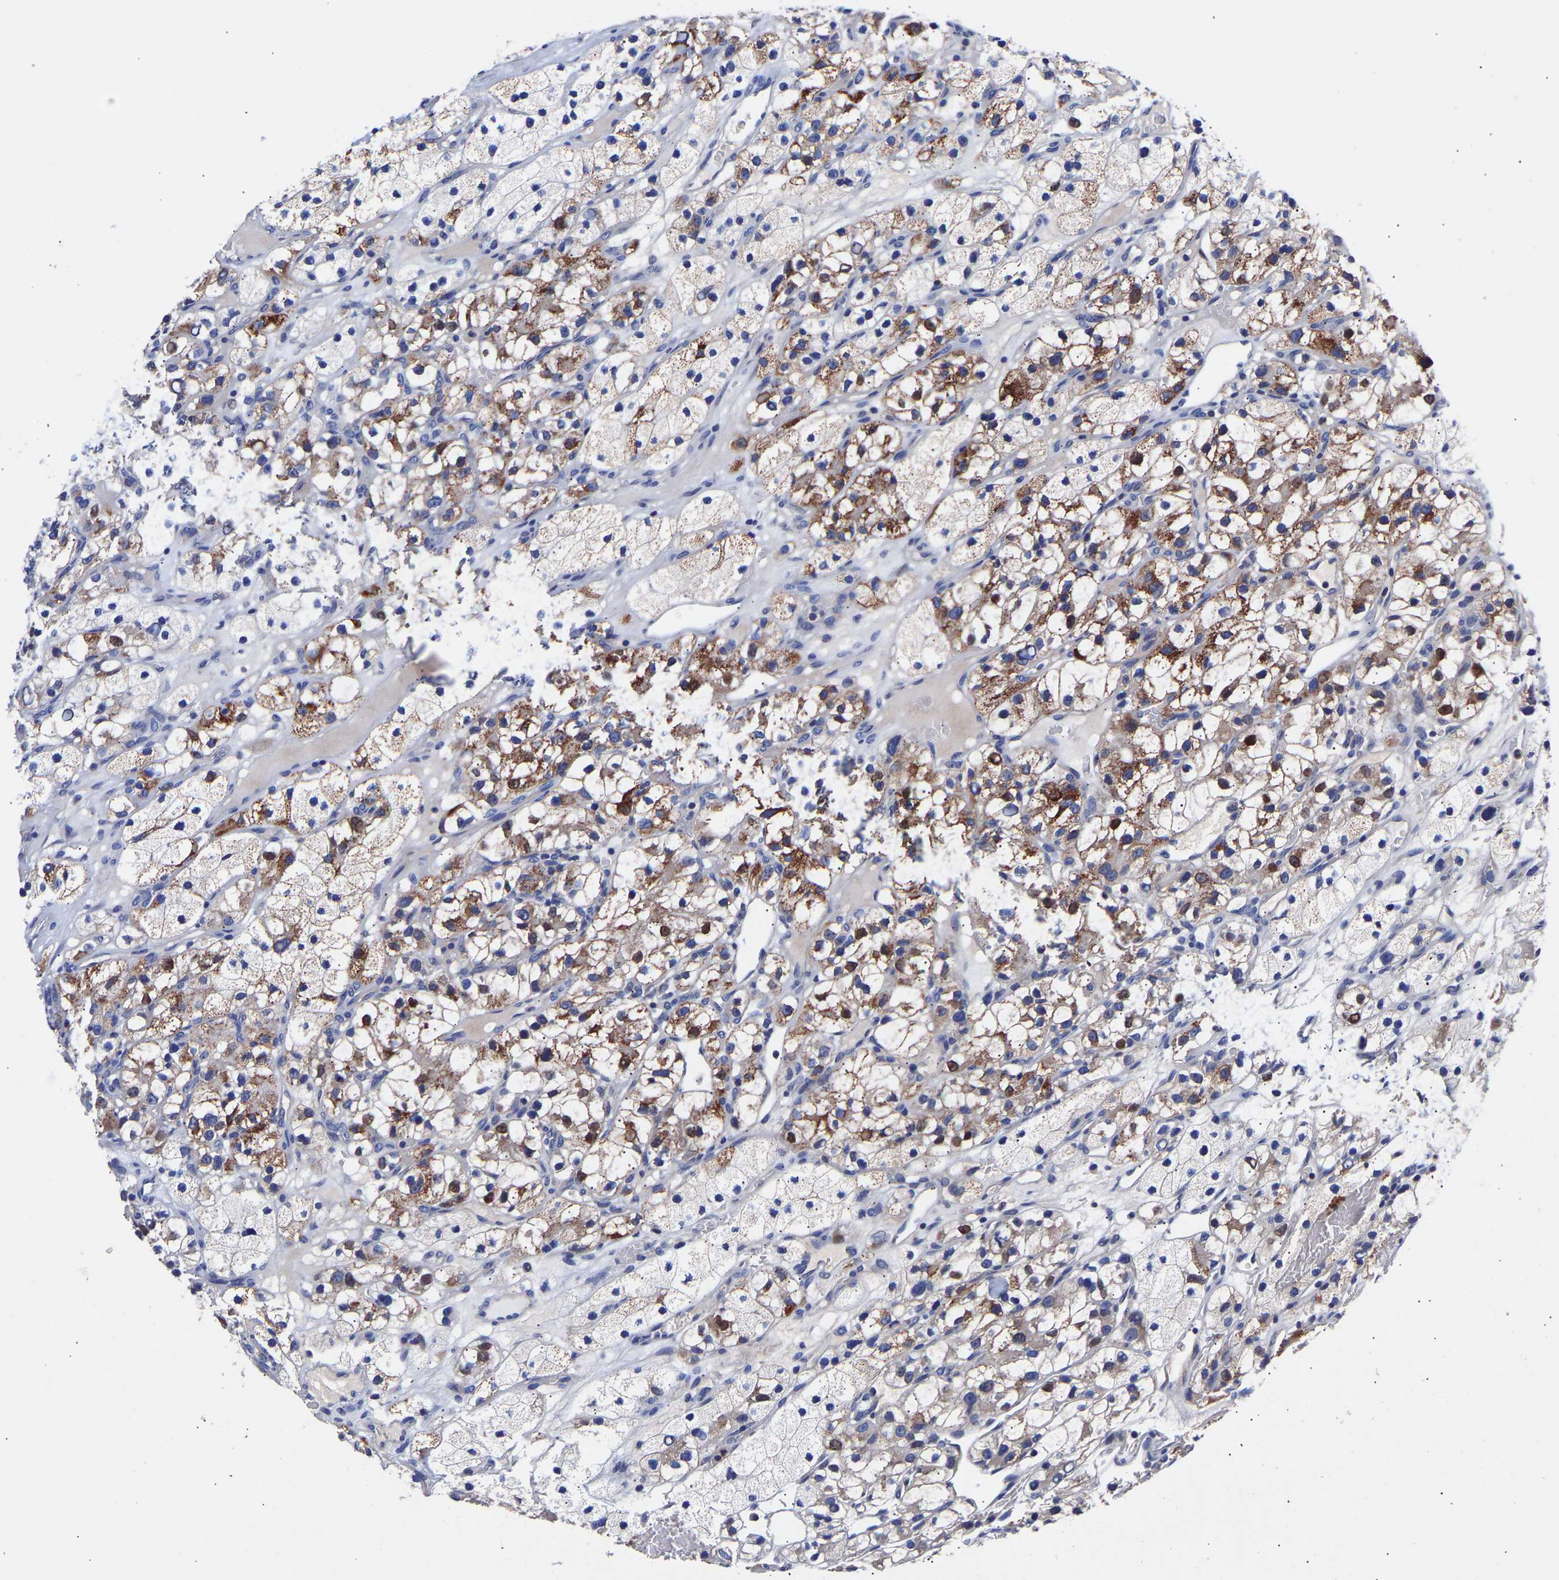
{"staining": {"intensity": "moderate", "quantity": ">75%", "location": "cytoplasmic/membranous"}, "tissue": "renal cancer", "cell_type": "Tumor cells", "image_type": "cancer", "snomed": [{"axis": "morphology", "description": "Adenocarcinoma, NOS"}, {"axis": "topography", "description": "Kidney"}], "caption": "Immunohistochemical staining of human adenocarcinoma (renal) displays moderate cytoplasmic/membranous protein positivity in about >75% of tumor cells.", "gene": "SEM1", "patient": {"sex": "female", "age": 57}}